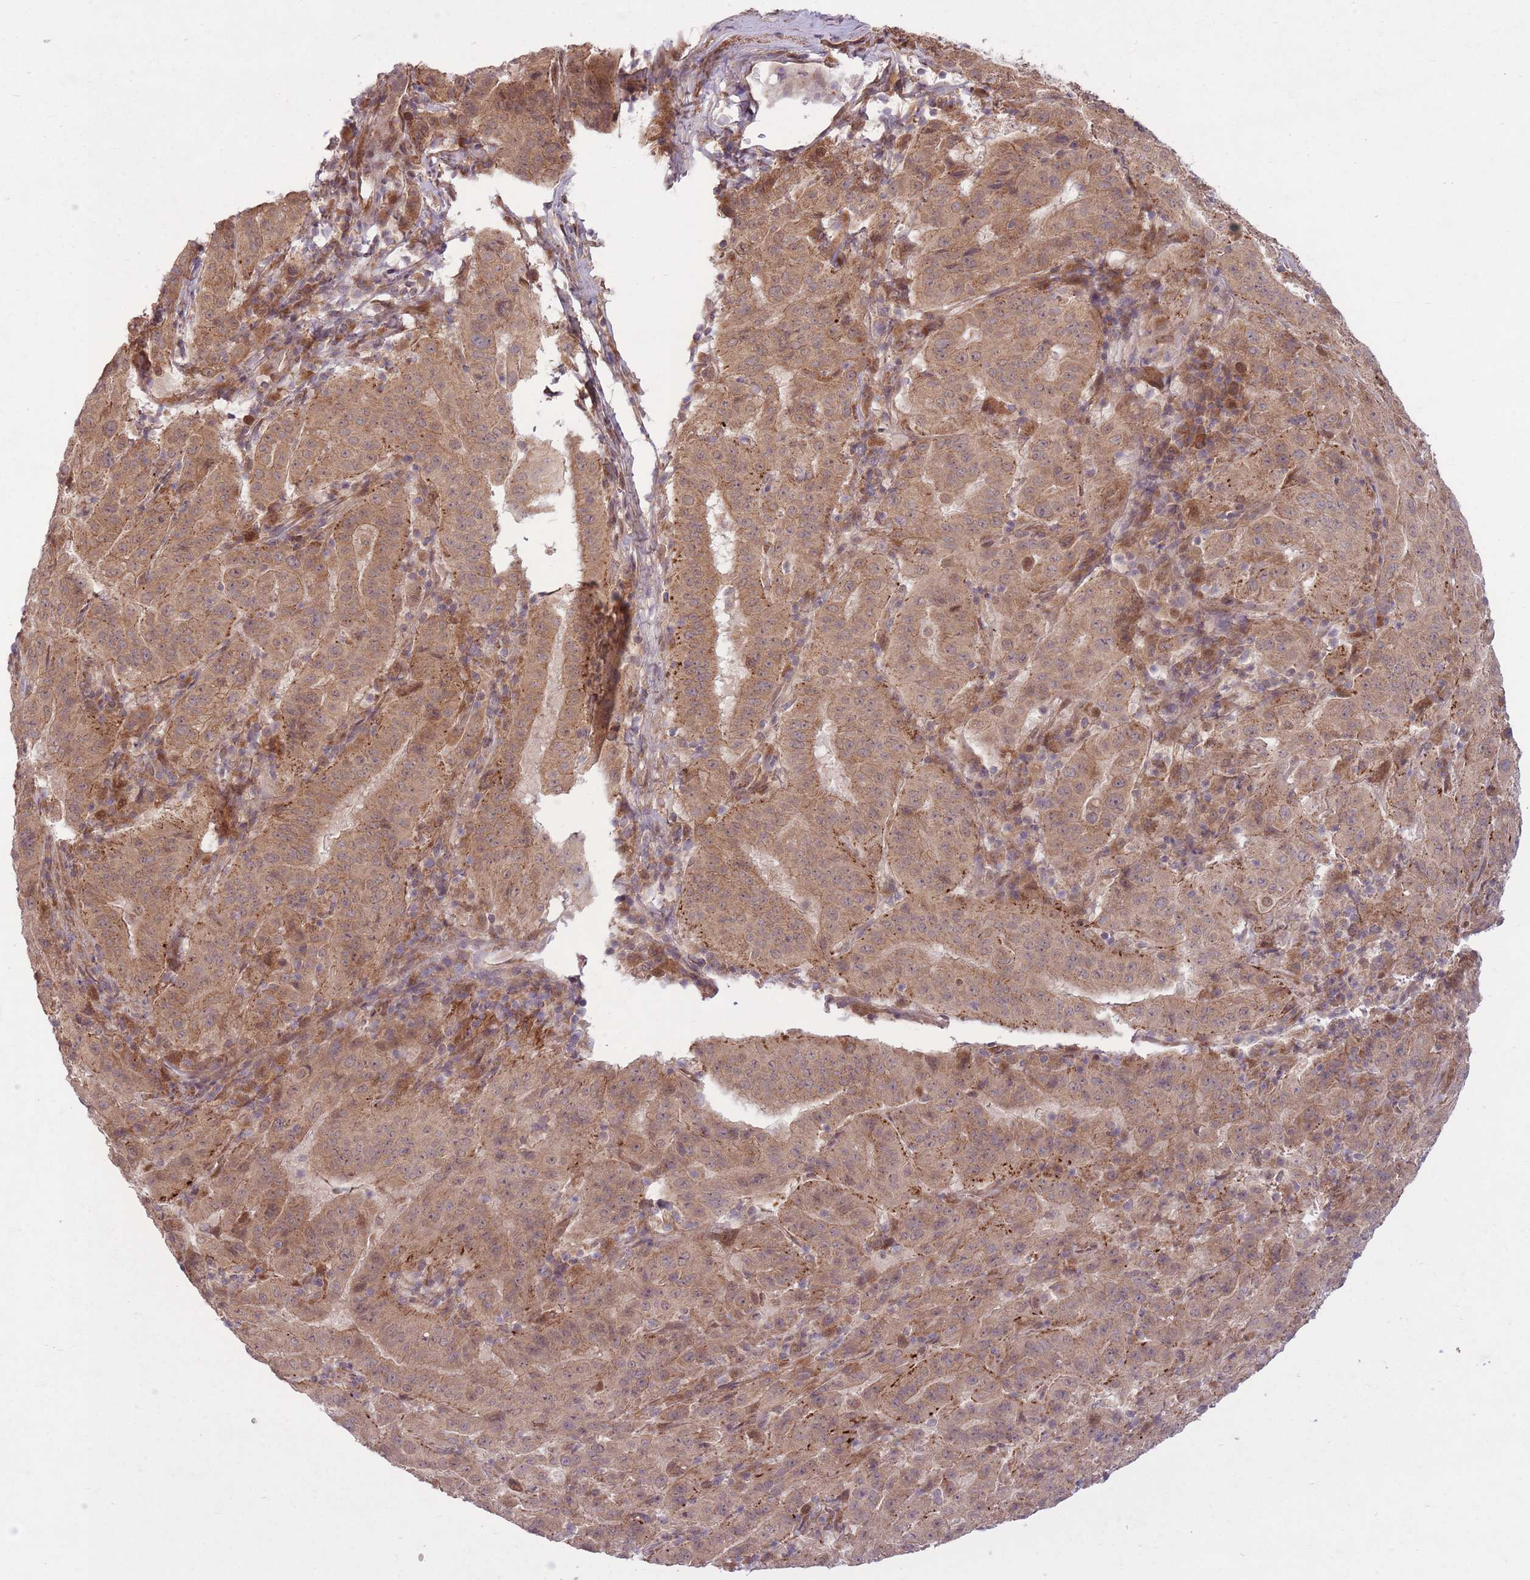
{"staining": {"intensity": "moderate", "quantity": ">75%", "location": "cytoplasmic/membranous,nuclear"}, "tissue": "pancreatic cancer", "cell_type": "Tumor cells", "image_type": "cancer", "snomed": [{"axis": "morphology", "description": "Adenocarcinoma, NOS"}, {"axis": "topography", "description": "Pancreas"}], "caption": "Adenocarcinoma (pancreatic) tissue shows moderate cytoplasmic/membranous and nuclear staining in about >75% of tumor cells", "gene": "ZNF391", "patient": {"sex": "male", "age": 63}}